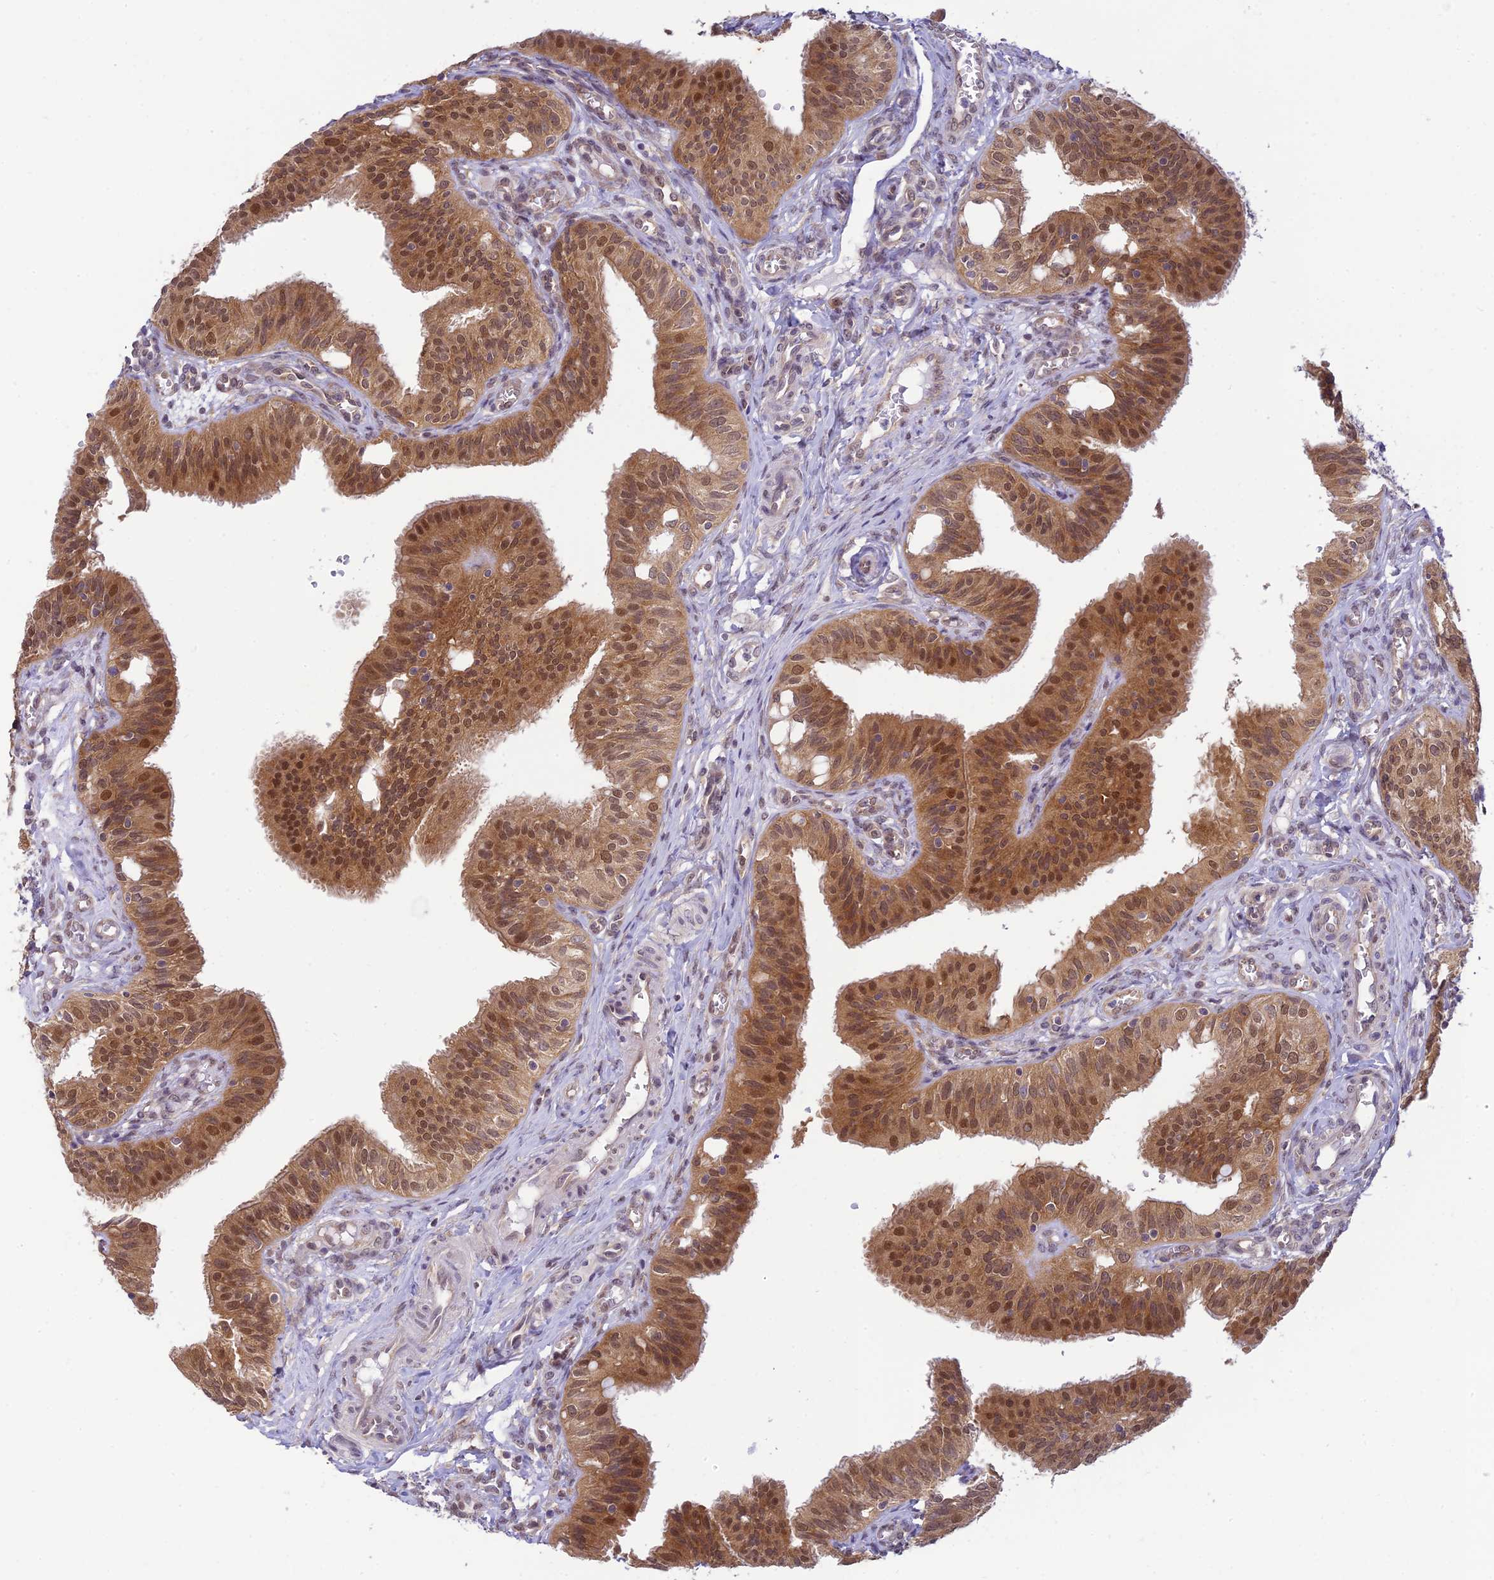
{"staining": {"intensity": "moderate", "quantity": ">75%", "location": "cytoplasmic/membranous,nuclear"}, "tissue": "fallopian tube", "cell_type": "Glandular cells", "image_type": "normal", "snomed": [{"axis": "morphology", "description": "Normal tissue, NOS"}, {"axis": "topography", "description": "Fallopian tube"}, {"axis": "topography", "description": "Ovary"}], "caption": "A brown stain highlights moderate cytoplasmic/membranous,nuclear positivity of a protein in glandular cells of unremarkable human fallopian tube.", "gene": "SKIC8", "patient": {"sex": "female", "age": 42}}